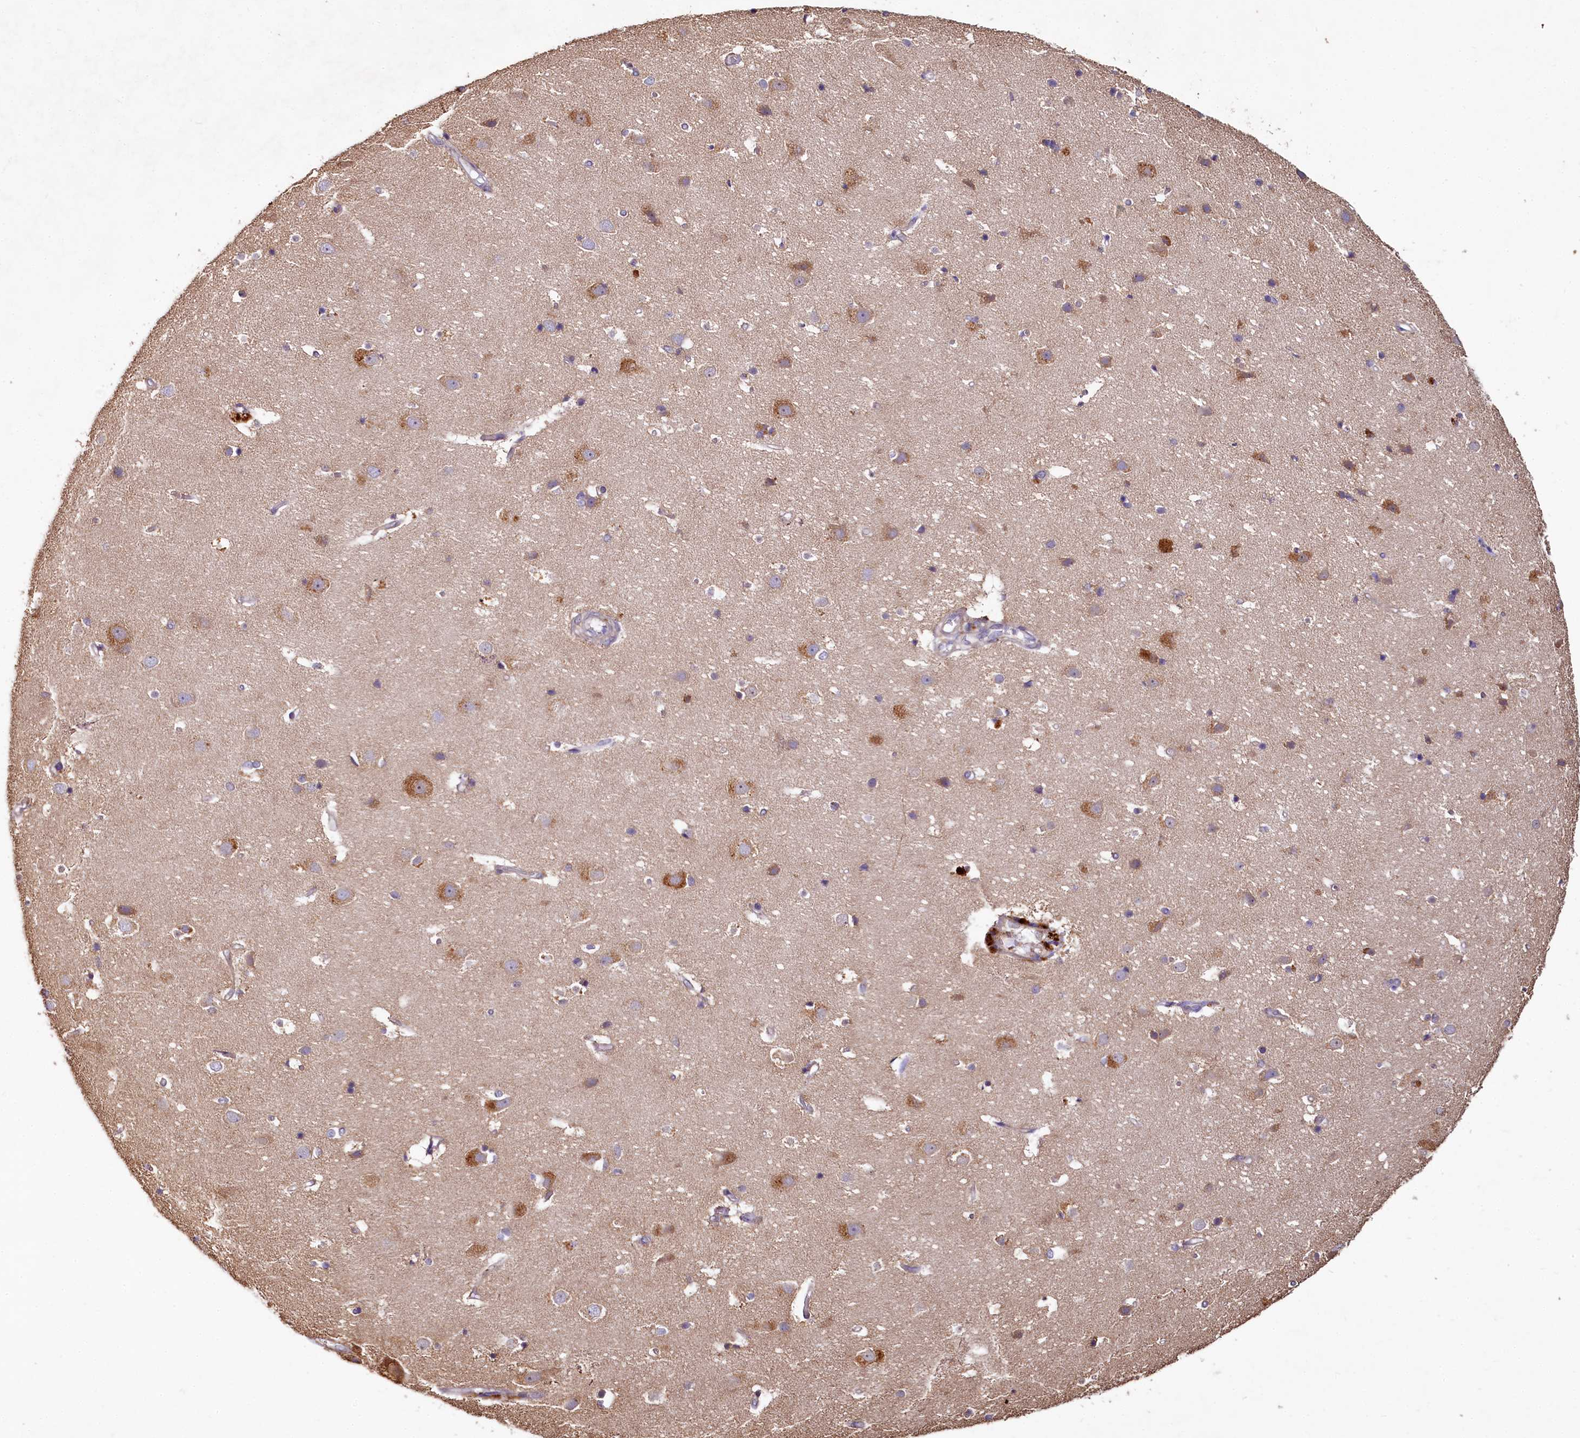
{"staining": {"intensity": "weak", "quantity": "<25%", "location": "cytoplasmic/membranous"}, "tissue": "cerebral cortex", "cell_type": "Endothelial cells", "image_type": "normal", "snomed": [{"axis": "morphology", "description": "Normal tissue, NOS"}, {"axis": "topography", "description": "Cerebral cortex"}], "caption": "IHC of normal cerebral cortex shows no staining in endothelial cells.", "gene": "SPRYD3", "patient": {"sex": "male", "age": 54}}